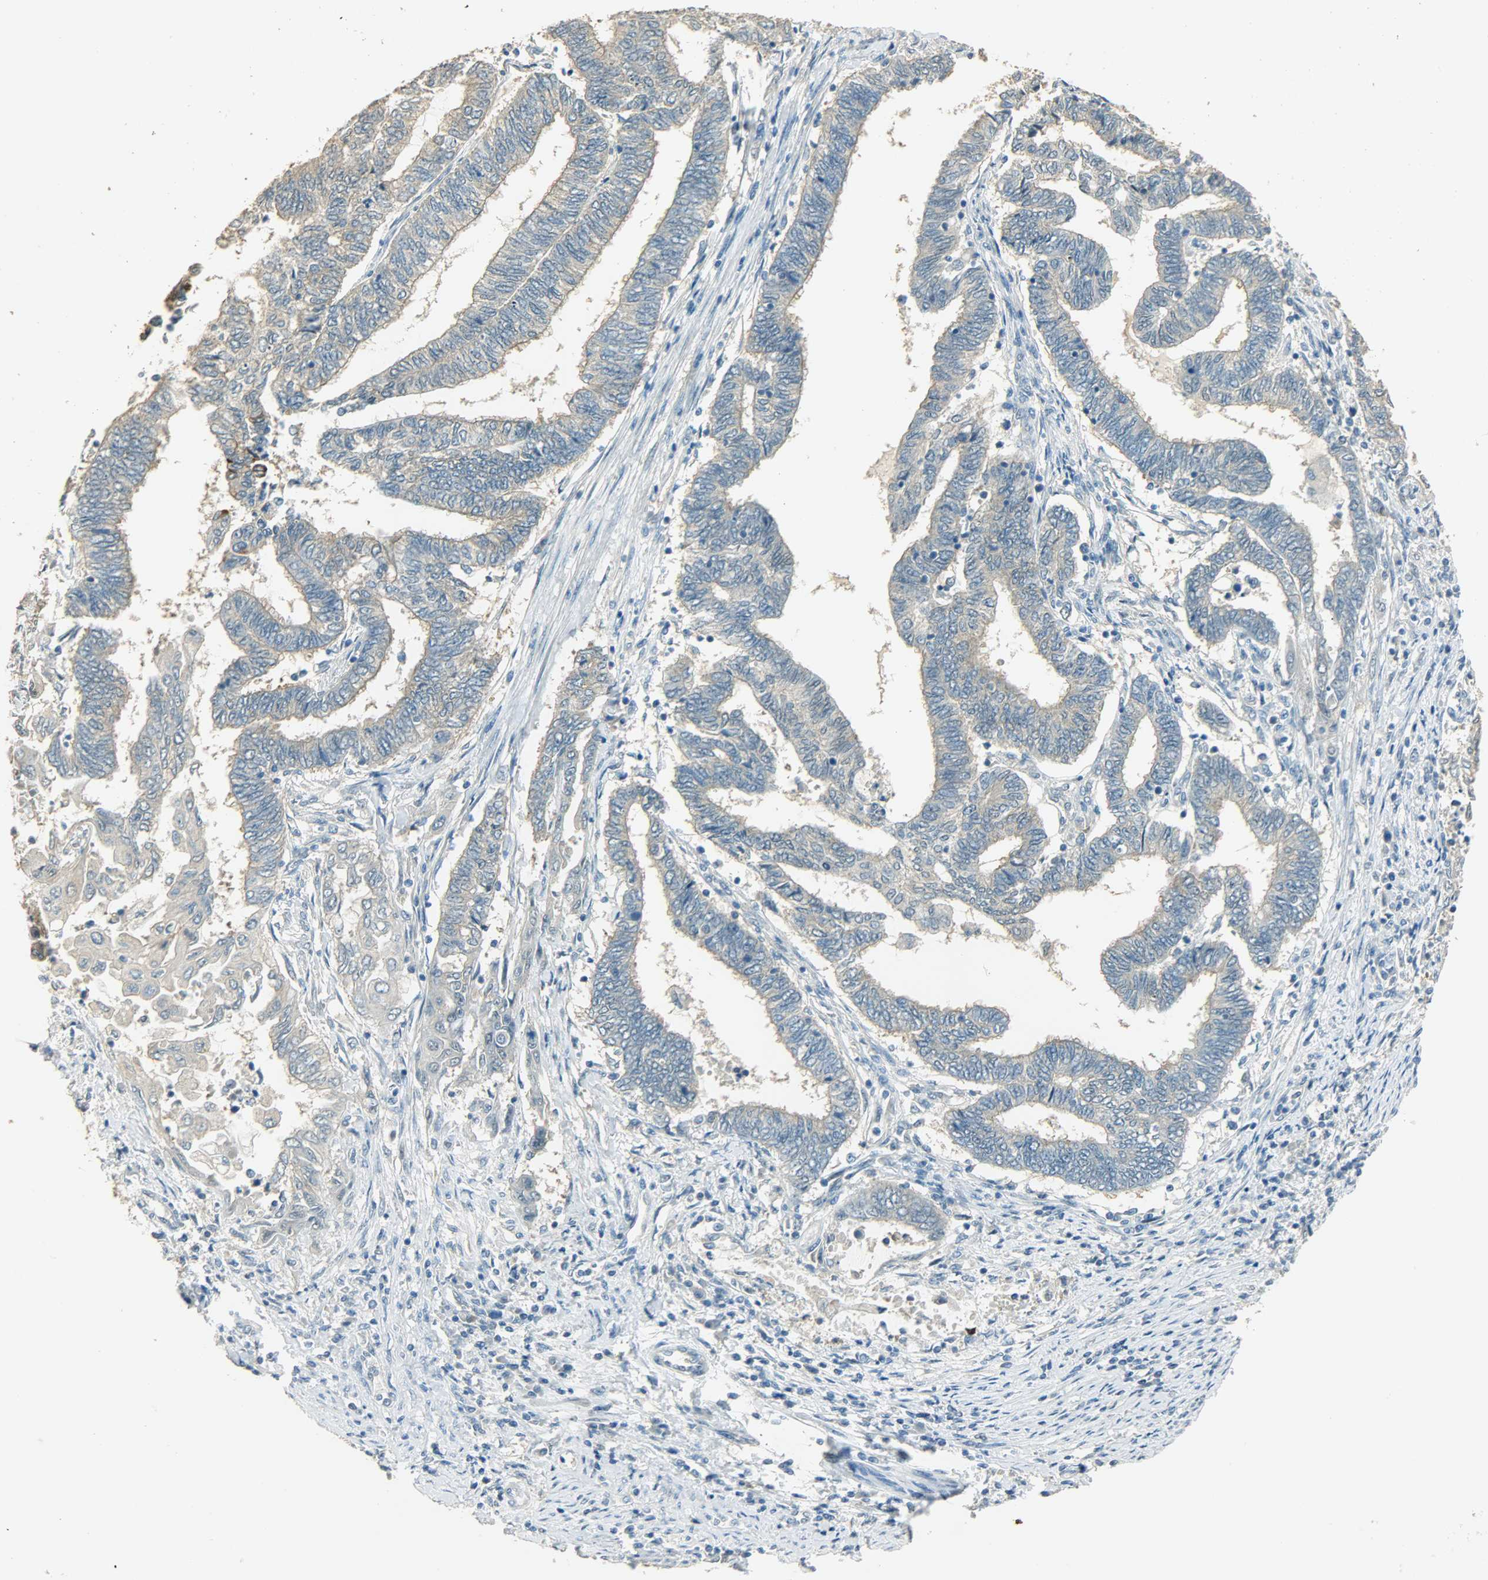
{"staining": {"intensity": "weak", "quantity": "25%-75%", "location": "cytoplasmic/membranous"}, "tissue": "endometrial cancer", "cell_type": "Tumor cells", "image_type": "cancer", "snomed": [{"axis": "morphology", "description": "Adenocarcinoma, NOS"}, {"axis": "topography", "description": "Uterus"}, {"axis": "topography", "description": "Endometrium"}], "caption": "Endometrial cancer stained with DAB IHC reveals low levels of weak cytoplasmic/membranous positivity in about 25%-75% of tumor cells.", "gene": "PRMT5", "patient": {"sex": "female", "age": 70}}